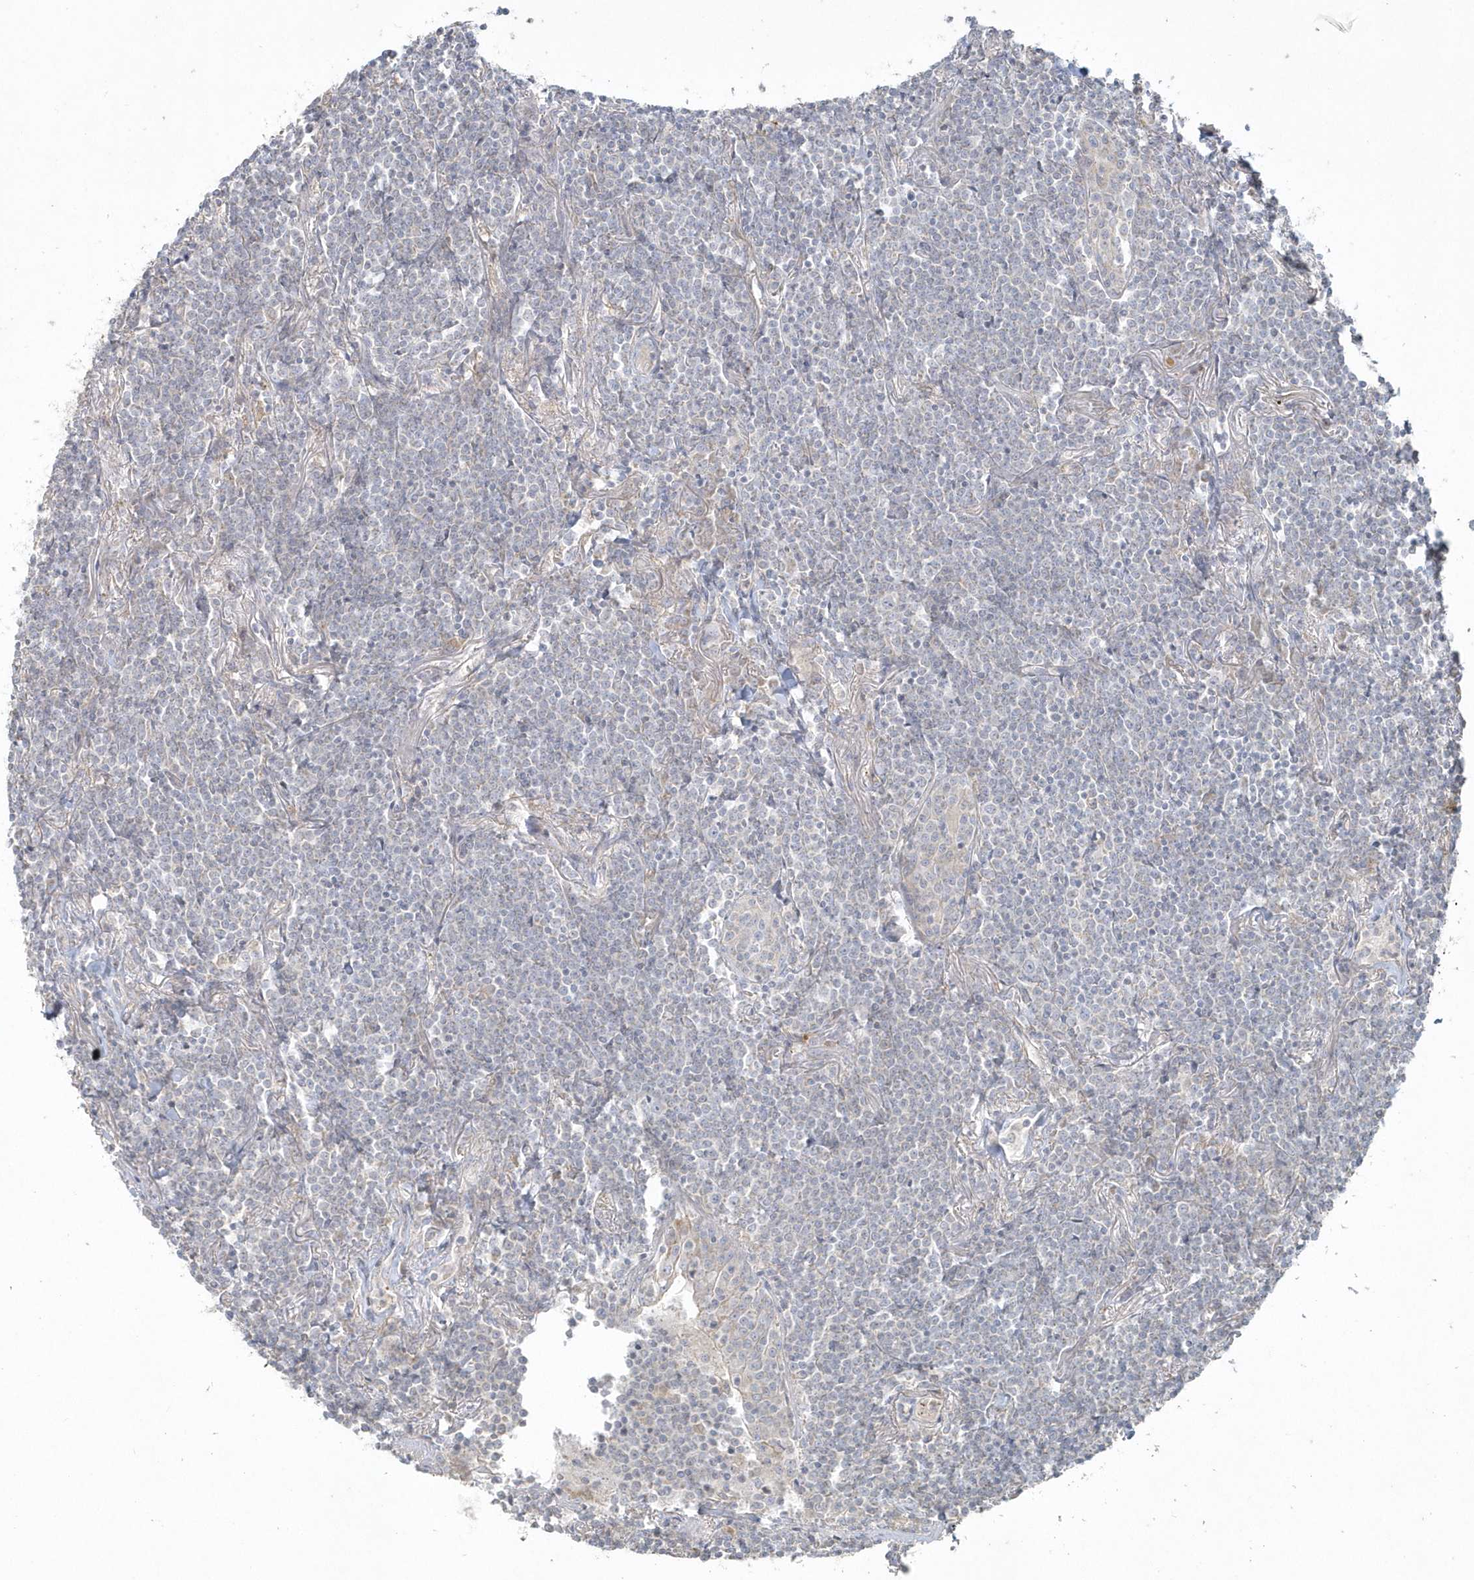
{"staining": {"intensity": "negative", "quantity": "none", "location": "none"}, "tissue": "lymphoma", "cell_type": "Tumor cells", "image_type": "cancer", "snomed": [{"axis": "morphology", "description": "Malignant lymphoma, non-Hodgkin's type, Low grade"}, {"axis": "topography", "description": "Lung"}], "caption": "Tumor cells are negative for brown protein staining in low-grade malignant lymphoma, non-Hodgkin's type. (Stains: DAB (3,3'-diaminobenzidine) immunohistochemistry with hematoxylin counter stain, Microscopy: brightfield microscopy at high magnification).", "gene": "BLTP3A", "patient": {"sex": "female", "age": 71}}